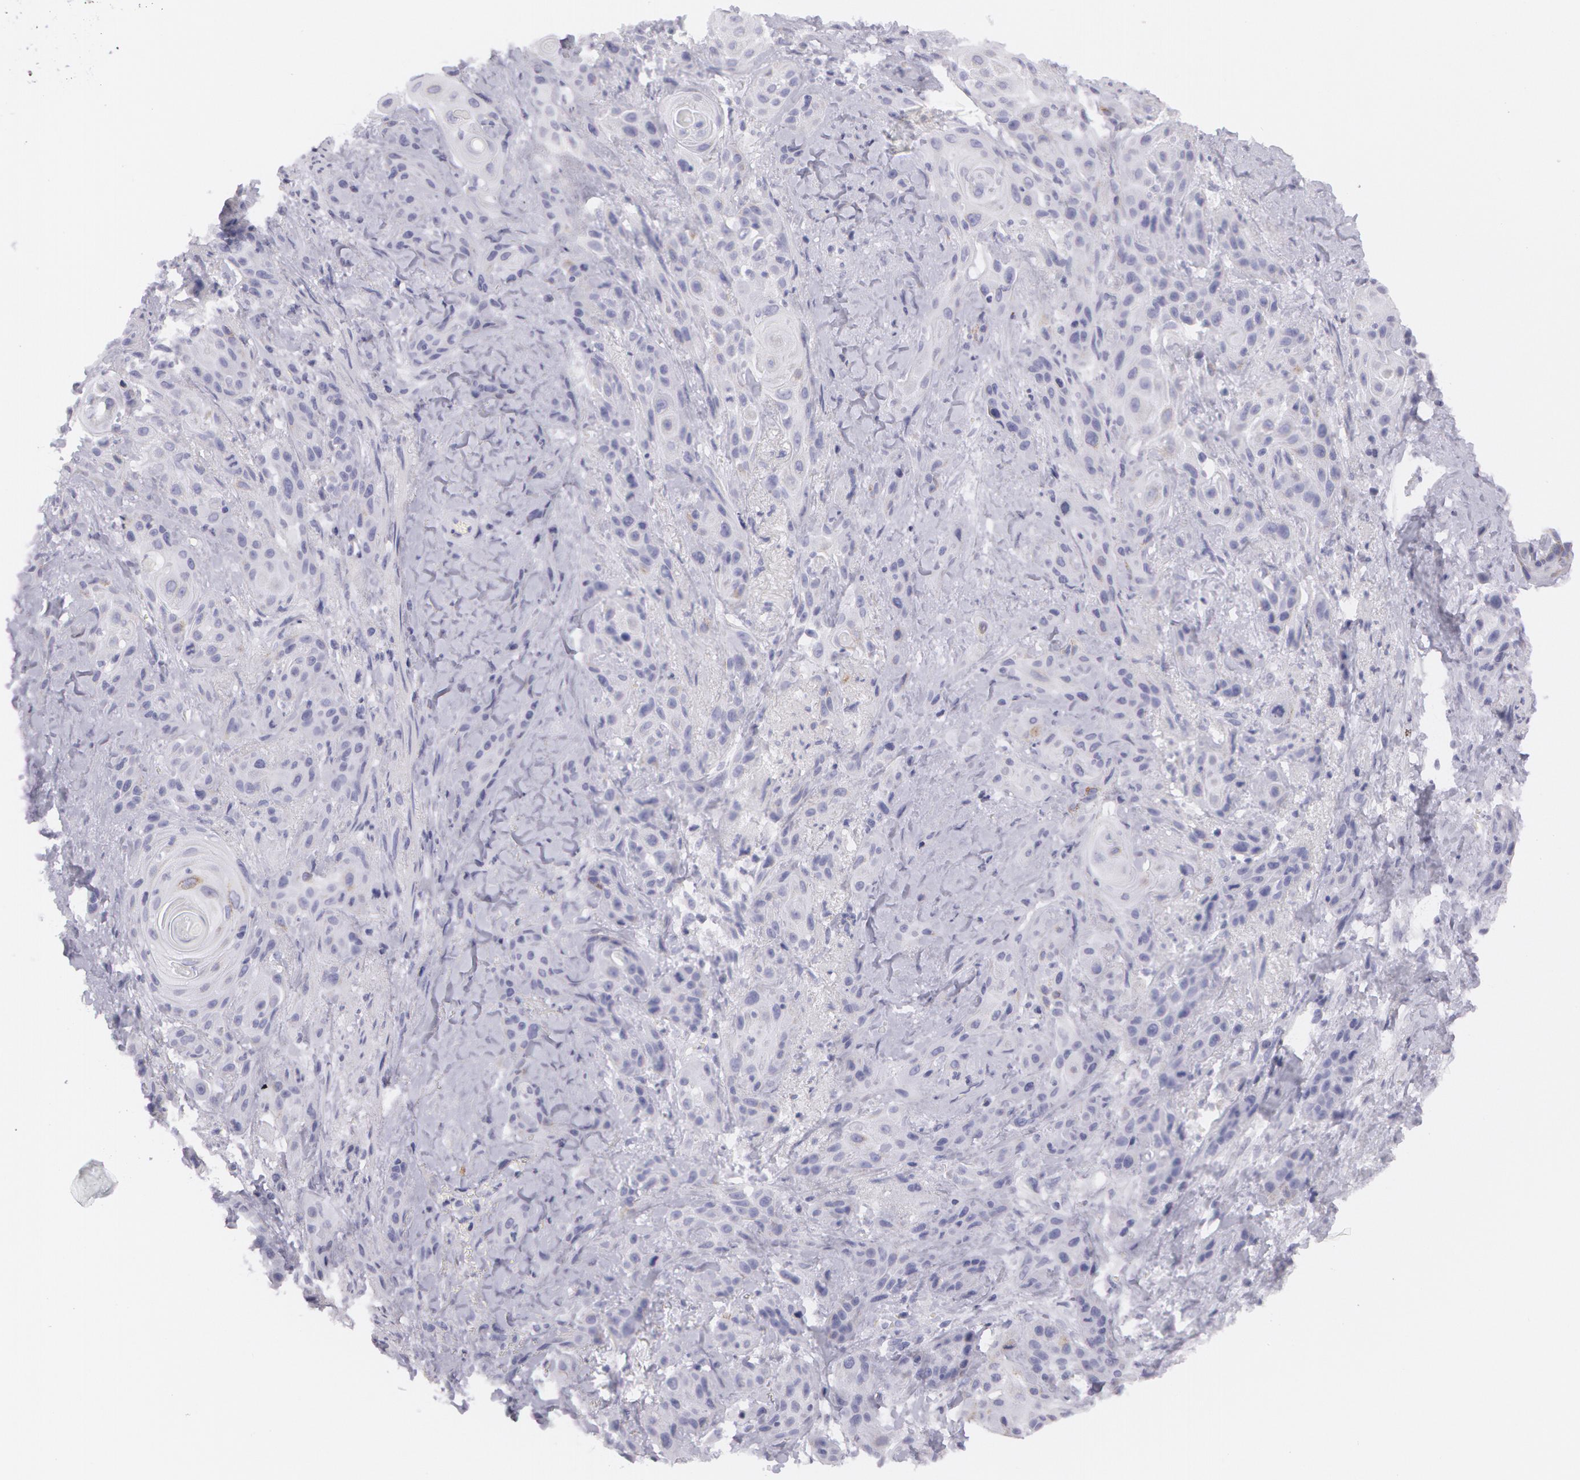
{"staining": {"intensity": "negative", "quantity": "none", "location": "none"}, "tissue": "skin cancer", "cell_type": "Tumor cells", "image_type": "cancer", "snomed": [{"axis": "morphology", "description": "Squamous cell carcinoma, NOS"}, {"axis": "topography", "description": "Skin"}, {"axis": "topography", "description": "Anal"}], "caption": "DAB immunohistochemical staining of skin squamous cell carcinoma displays no significant expression in tumor cells.", "gene": "AMACR", "patient": {"sex": "male", "age": 64}}